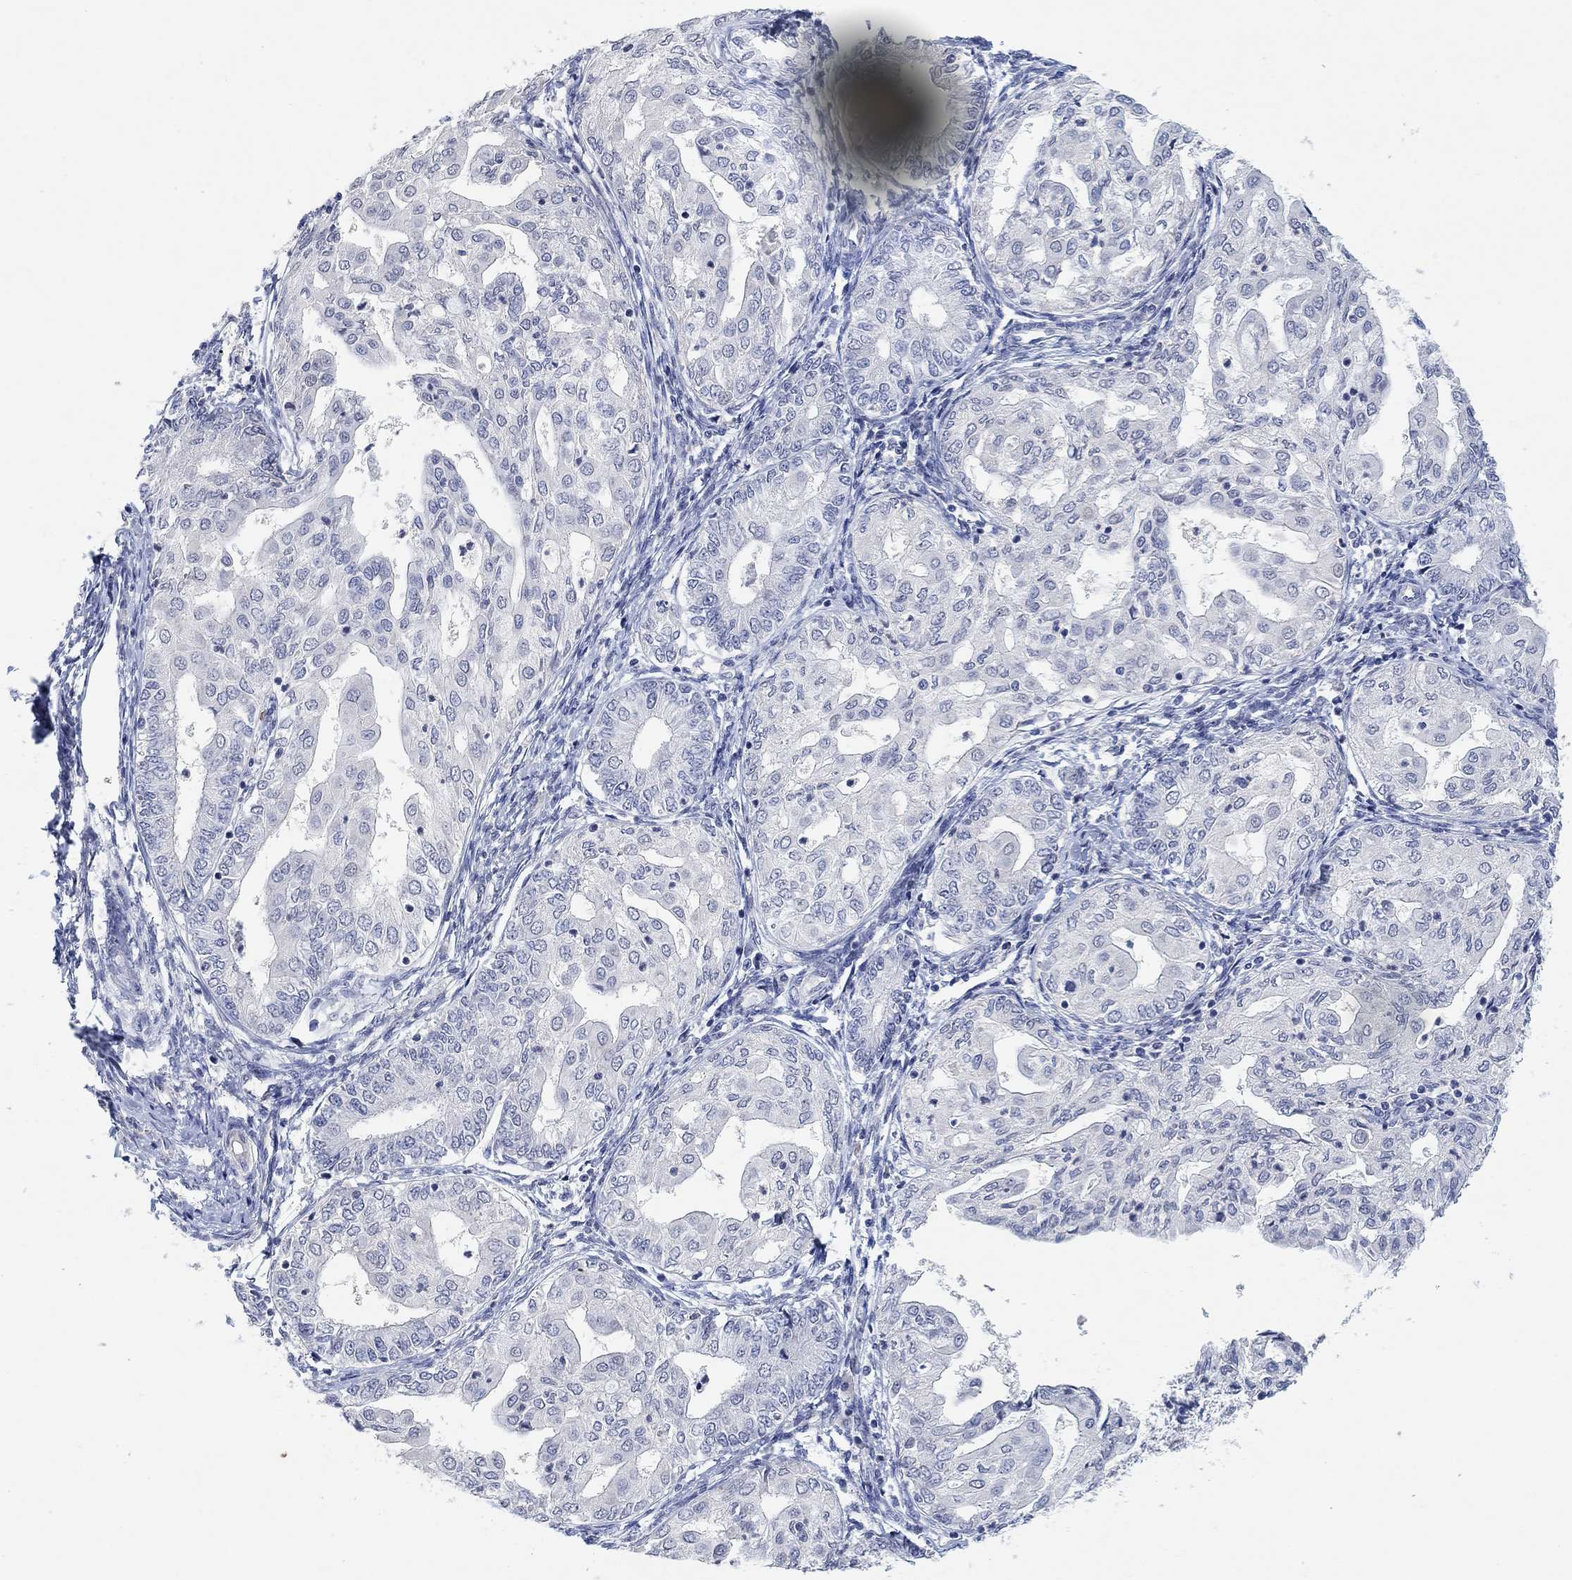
{"staining": {"intensity": "negative", "quantity": "none", "location": "none"}, "tissue": "endometrial cancer", "cell_type": "Tumor cells", "image_type": "cancer", "snomed": [{"axis": "morphology", "description": "Adenocarcinoma, NOS"}, {"axis": "topography", "description": "Endometrium"}], "caption": "IHC image of neoplastic tissue: human endometrial adenocarcinoma stained with DAB (3,3'-diaminobenzidine) demonstrates no significant protein expression in tumor cells.", "gene": "VAT1L", "patient": {"sex": "female", "age": 68}}